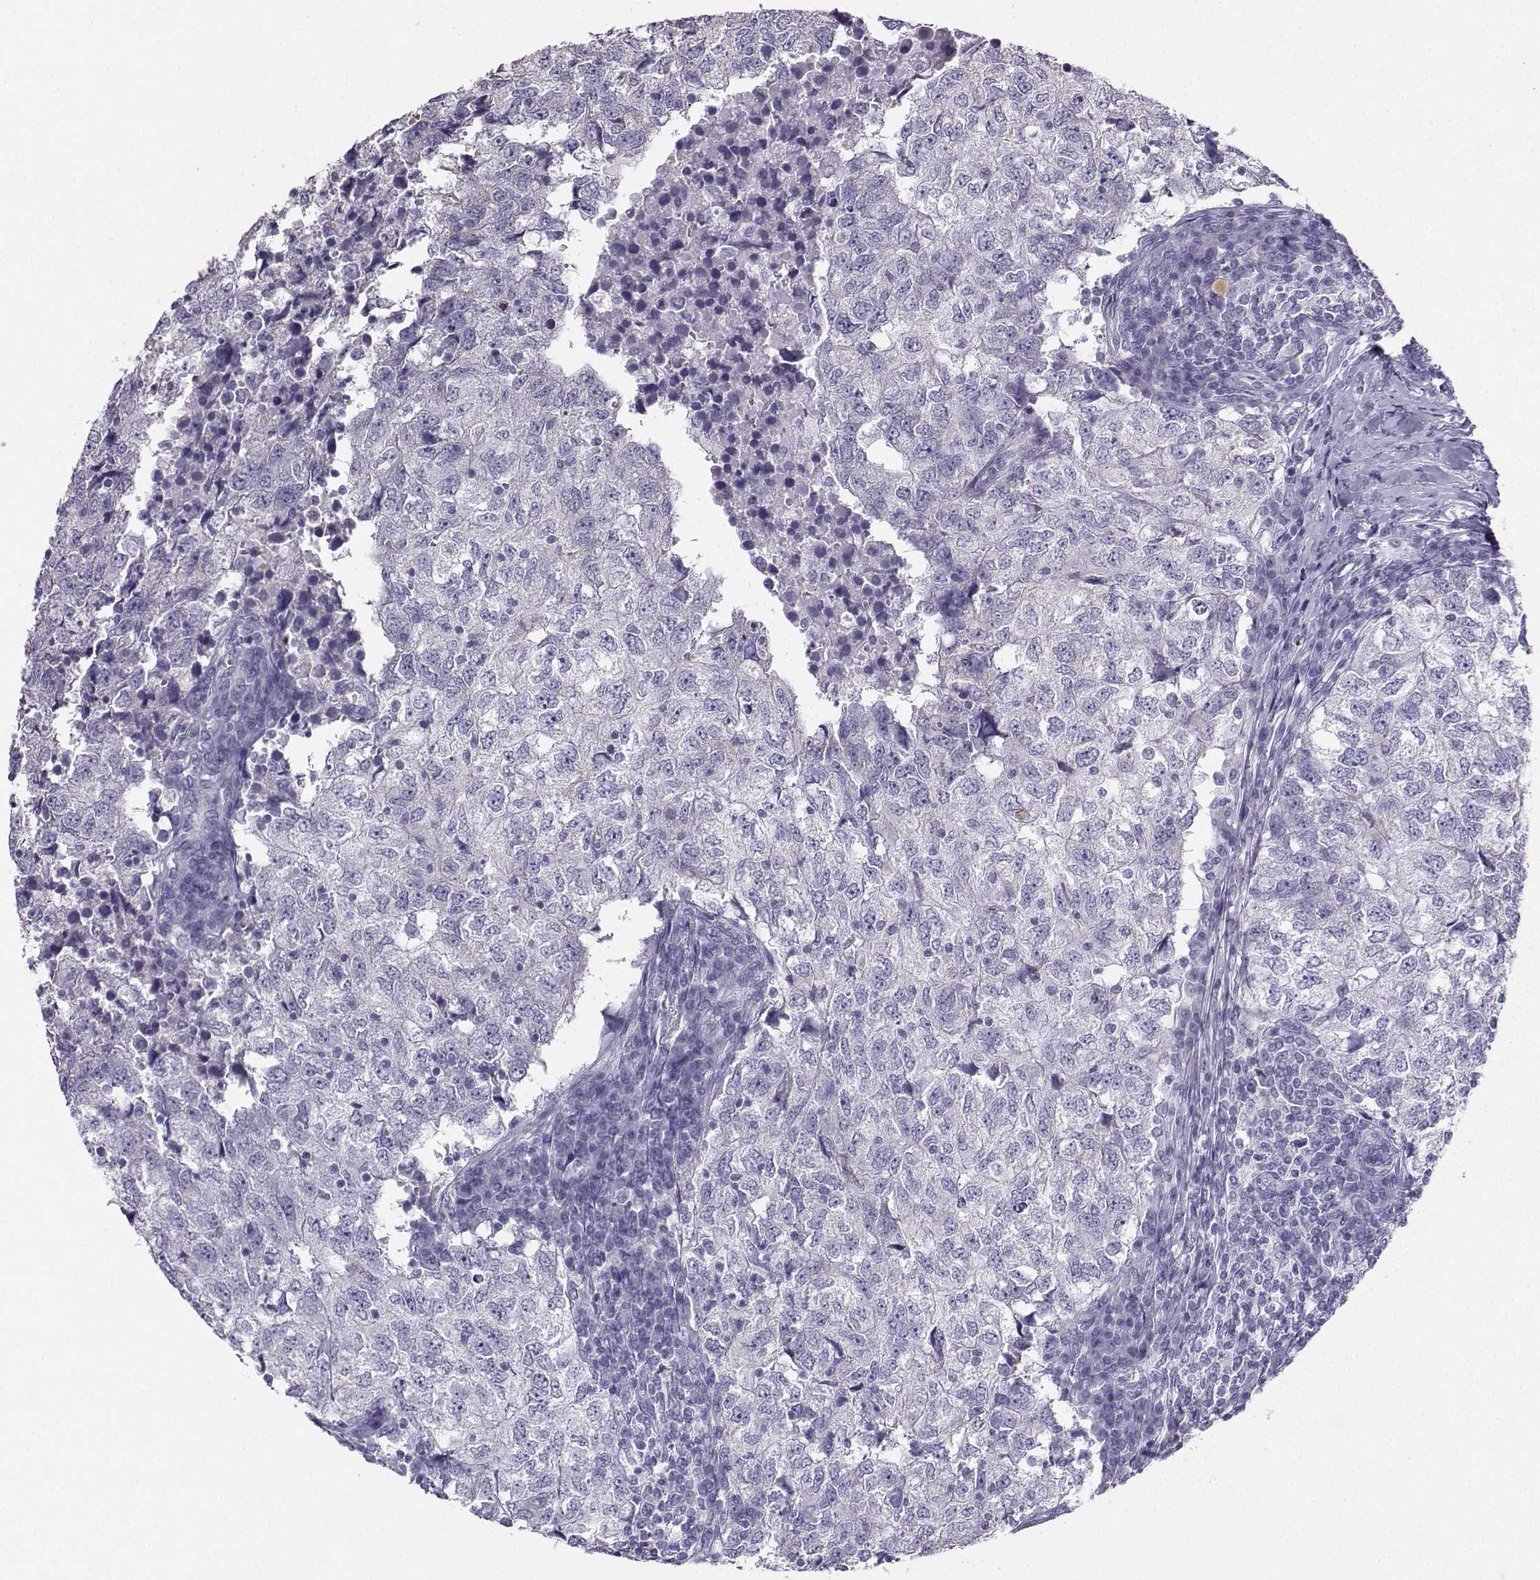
{"staining": {"intensity": "negative", "quantity": "none", "location": "none"}, "tissue": "breast cancer", "cell_type": "Tumor cells", "image_type": "cancer", "snomed": [{"axis": "morphology", "description": "Duct carcinoma"}, {"axis": "topography", "description": "Breast"}], "caption": "IHC image of neoplastic tissue: human breast infiltrating ductal carcinoma stained with DAB (3,3'-diaminobenzidine) displays no significant protein positivity in tumor cells. (DAB immunohistochemistry visualized using brightfield microscopy, high magnification).", "gene": "AVP", "patient": {"sex": "female", "age": 30}}